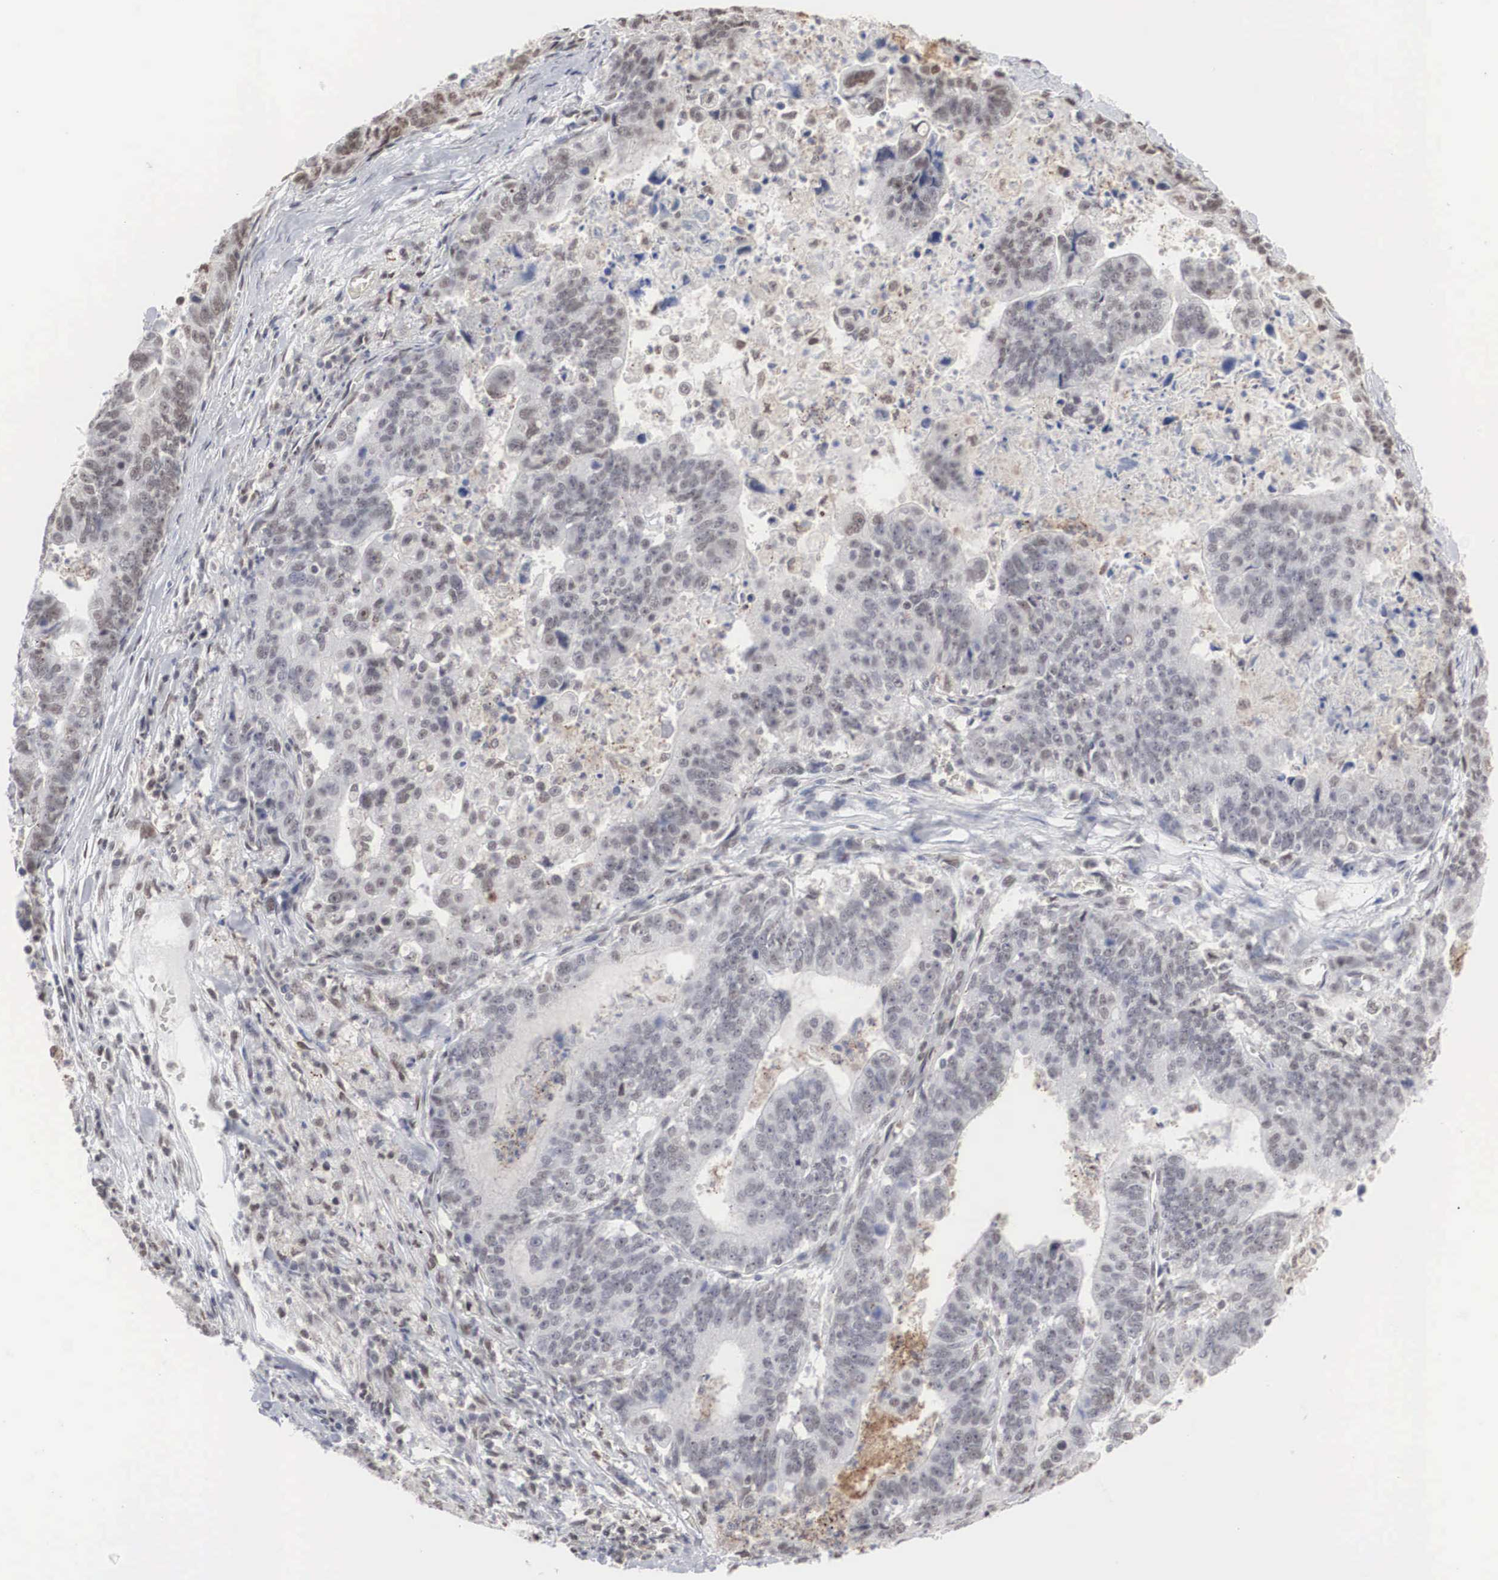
{"staining": {"intensity": "negative", "quantity": "none", "location": "none"}, "tissue": "stomach cancer", "cell_type": "Tumor cells", "image_type": "cancer", "snomed": [{"axis": "morphology", "description": "Adenocarcinoma, NOS"}, {"axis": "topography", "description": "Stomach, upper"}], "caption": "This is a micrograph of immunohistochemistry staining of stomach cancer, which shows no staining in tumor cells. (Brightfield microscopy of DAB (3,3'-diaminobenzidine) immunohistochemistry (IHC) at high magnification).", "gene": "AUTS2", "patient": {"sex": "female", "age": 50}}